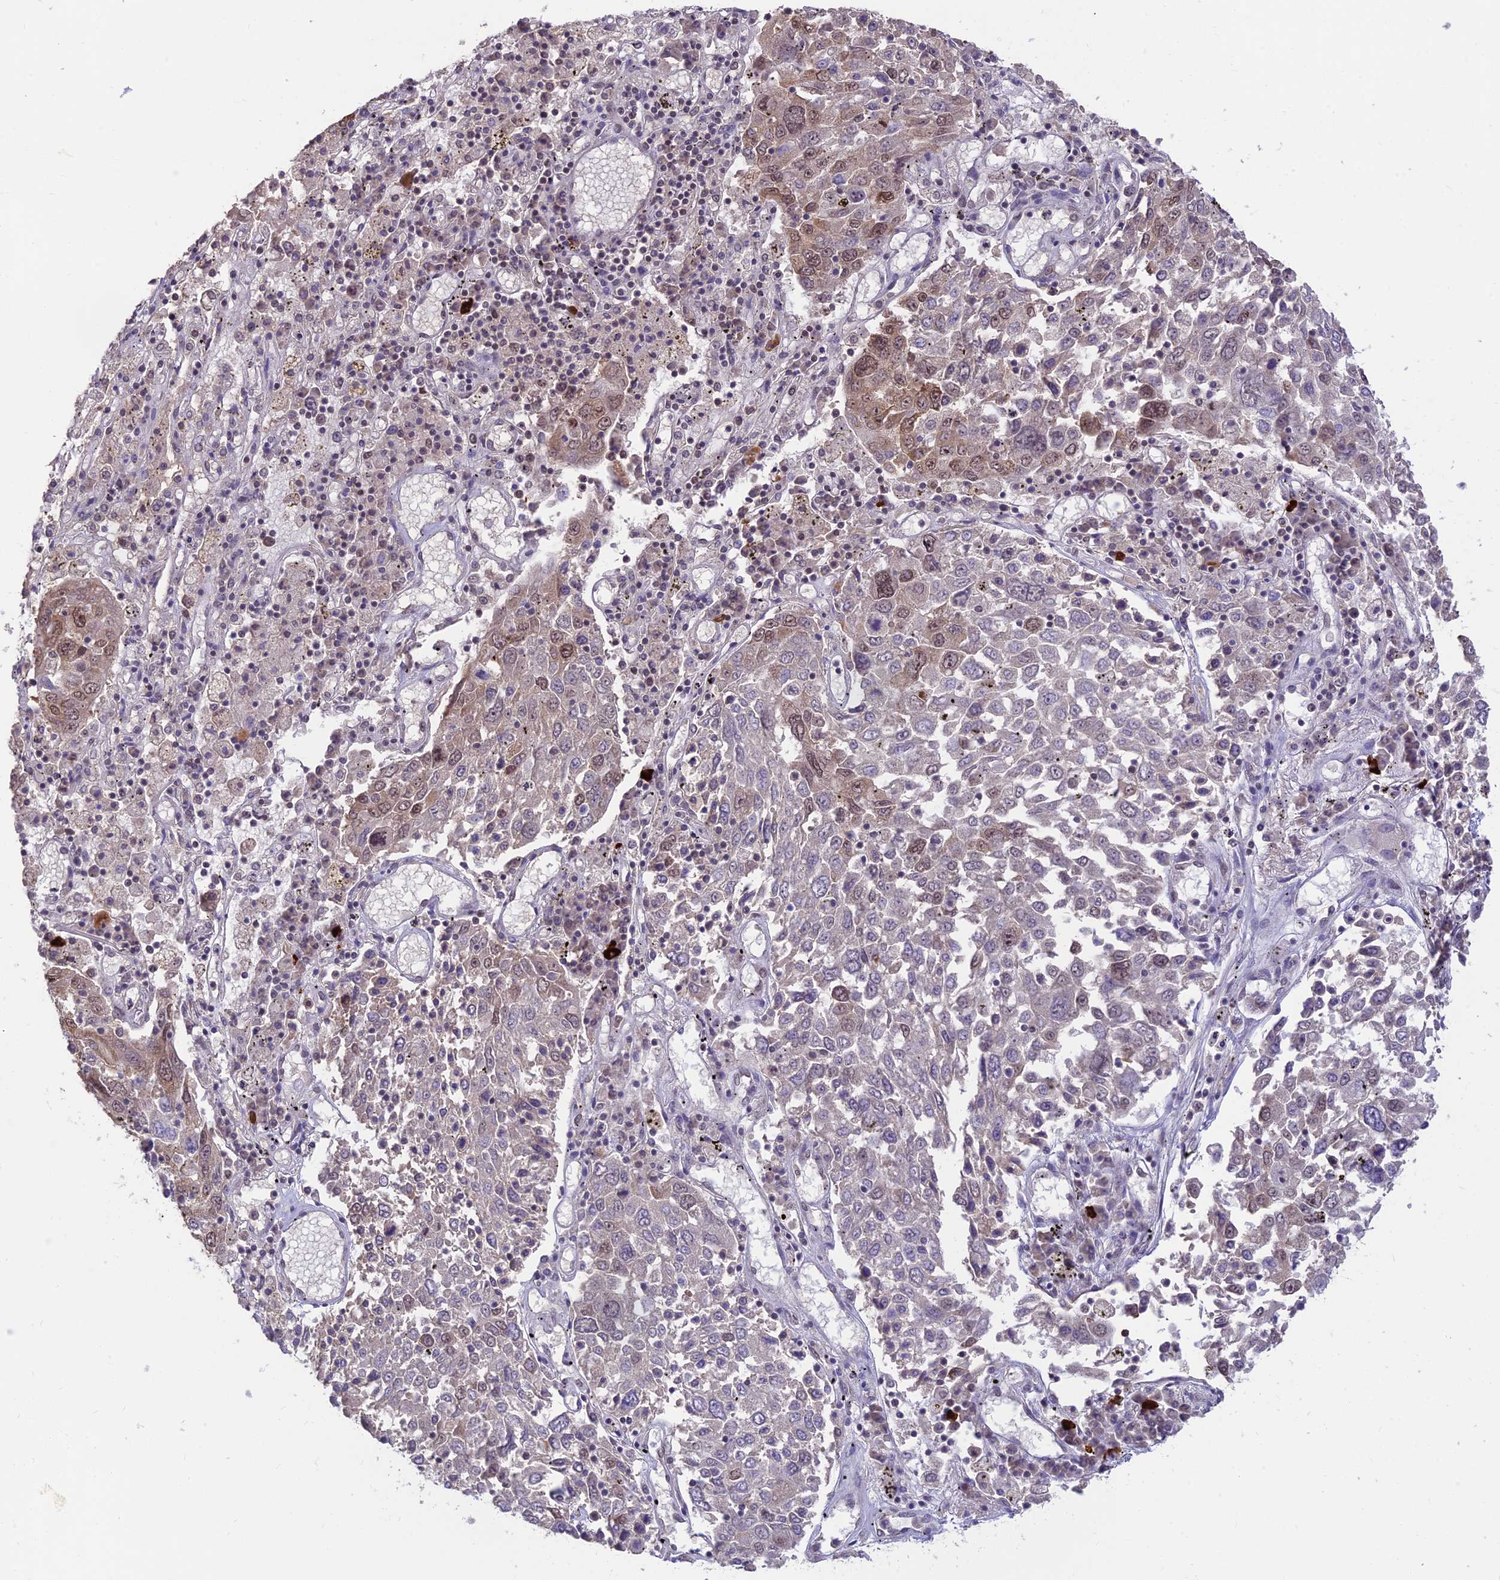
{"staining": {"intensity": "moderate", "quantity": "<25%", "location": "cytoplasmic/membranous,nuclear"}, "tissue": "lung cancer", "cell_type": "Tumor cells", "image_type": "cancer", "snomed": [{"axis": "morphology", "description": "Squamous cell carcinoma, NOS"}, {"axis": "topography", "description": "Lung"}], "caption": "This is an image of immunohistochemistry staining of lung cancer, which shows moderate expression in the cytoplasmic/membranous and nuclear of tumor cells.", "gene": "POLR1G", "patient": {"sex": "male", "age": 65}}